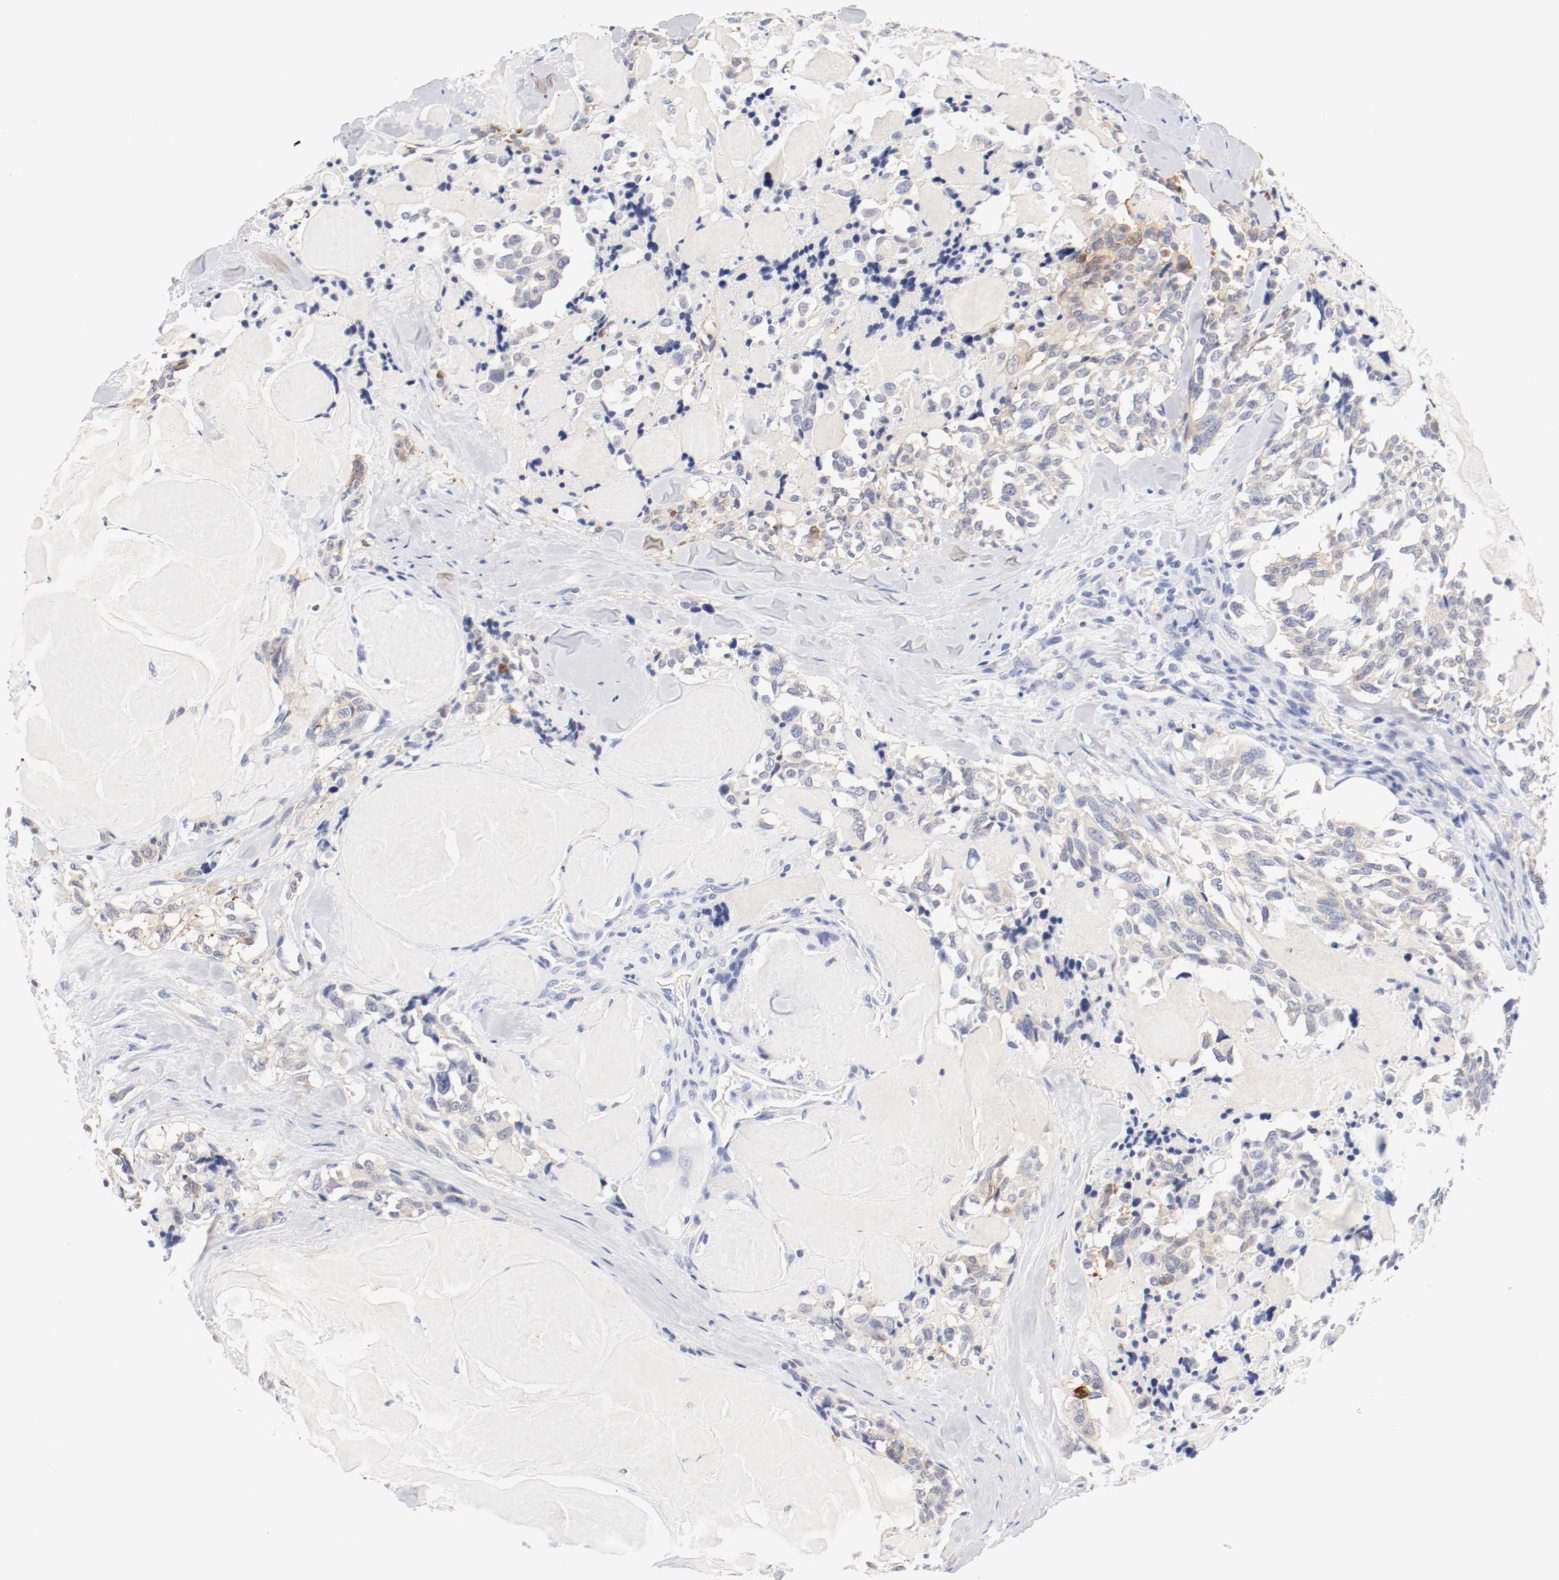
{"staining": {"intensity": "weak", "quantity": "25%-75%", "location": "cytoplasmic/membranous"}, "tissue": "thyroid cancer", "cell_type": "Tumor cells", "image_type": "cancer", "snomed": [{"axis": "morphology", "description": "Carcinoma, NOS"}, {"axis": "morphology", "description": "Carcinoid, malignant, NOS"}, {"axis": "topography", "description": "Thyroid gland"}], "caption": "High-power microscopy captured an immunohistochemistry (IHC) image of thyroid cancer, revealing weak cytoplasmic/membranous positivity in about 25%-75% of tumor cells.", "gene": "HOMER1", "patient": {"sex": "male", "age": 33}}